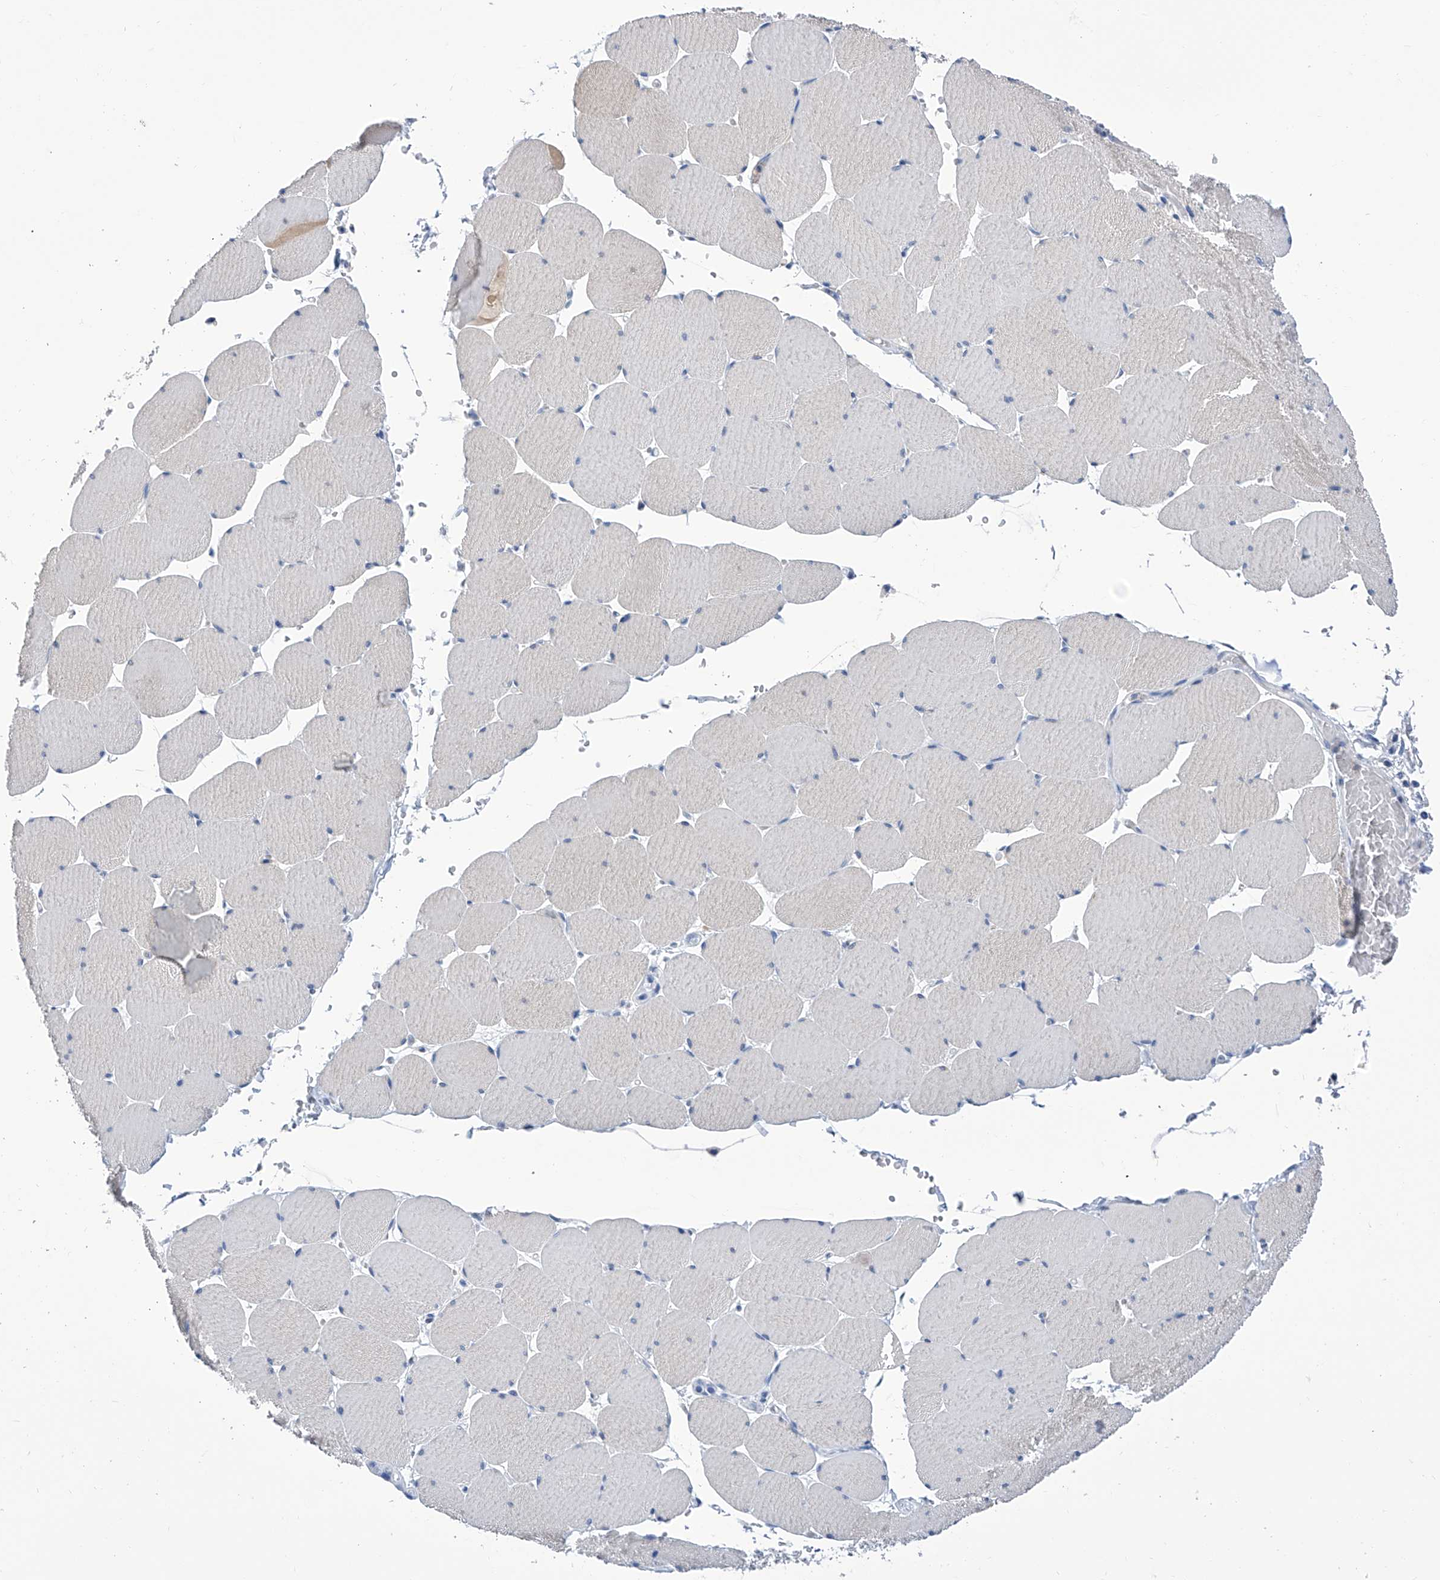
{"staining": {"intensity": "negative", "quantity": "none", "location": "none"}, "tissue": "skeletal muscle", "cell_type": "Myocytes", "image_type": "normal", "snomed": [{"axis": "morphology", "description": "Normal tissue, NOS"}, {"axis": "topography", "description": "Skeletal muscle"}, {"axis": "topography", "description": "Head-Neck"}], "caption": "IHC photomicrograph of benign skeletal muscle: skeletal muscle stained with DAB exhibits no significant protein staining in myocytes. (Immunohistochemistry, brightfield microscopy, high magnification).", "gene": "IMPA2", "patient": {"sex": "male", "age": 66}}